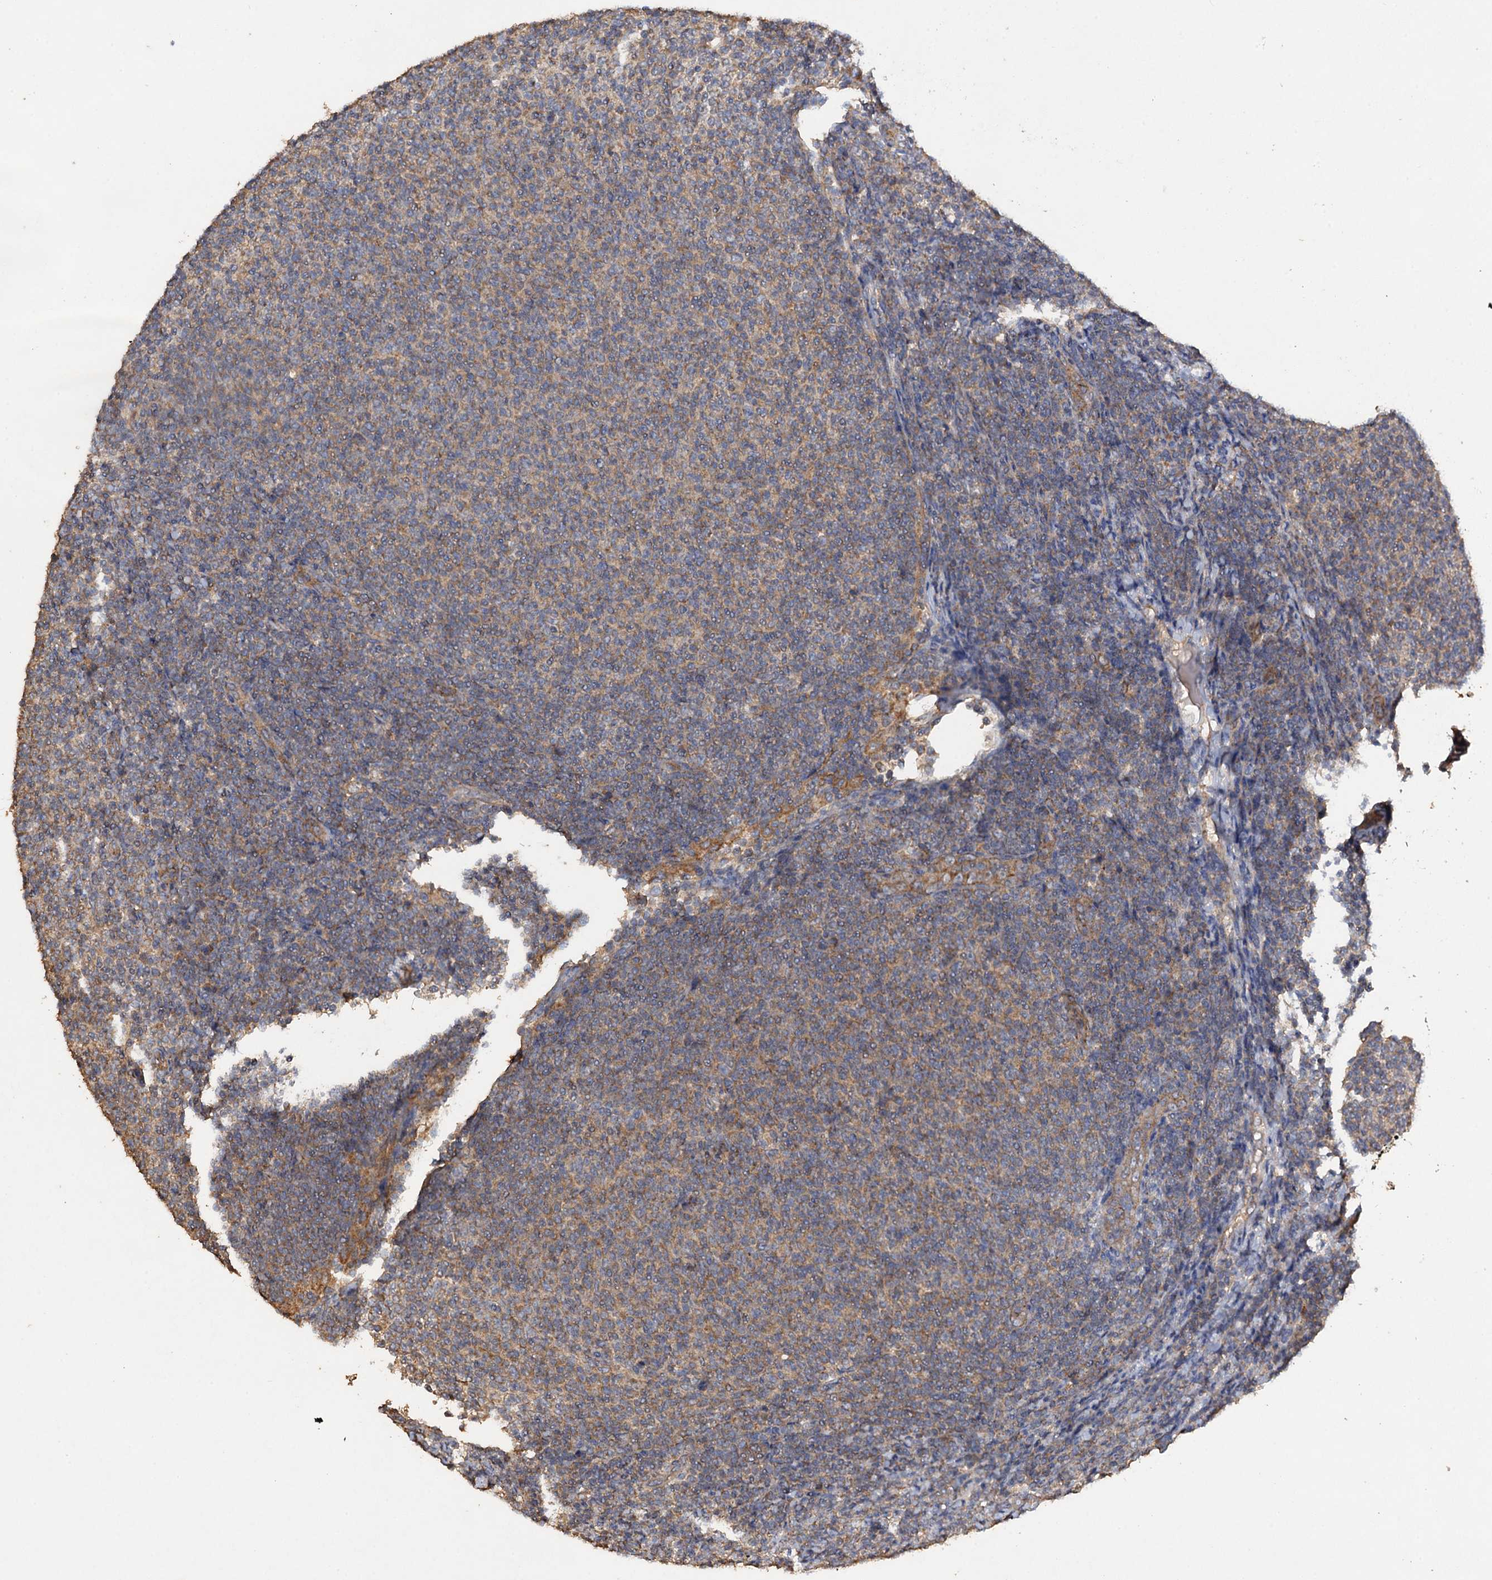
{"staining": {"intensity": "weak", "quantity": "25%-75%", "location": "cytoplasmic/membranous"}, "tissue": "lymphoma", "cell_type": "Tumor cells", "image_type": "cancer", "snomed": [{"axis": "morphology", "description": "Malignant lymphoma, non-Hodgkin's type, Low grade"}, {"axis": "topography", "description": "Lymph node"}], "caption": "Lymphoma tissue reveals weak cytoplasmic/membranous positivity in approximately 25%-75% of tumor cells, visualized by immunohistochemistry.", "gene": "SCUBE3", "patient": {"sex": "male", "age": 66}}